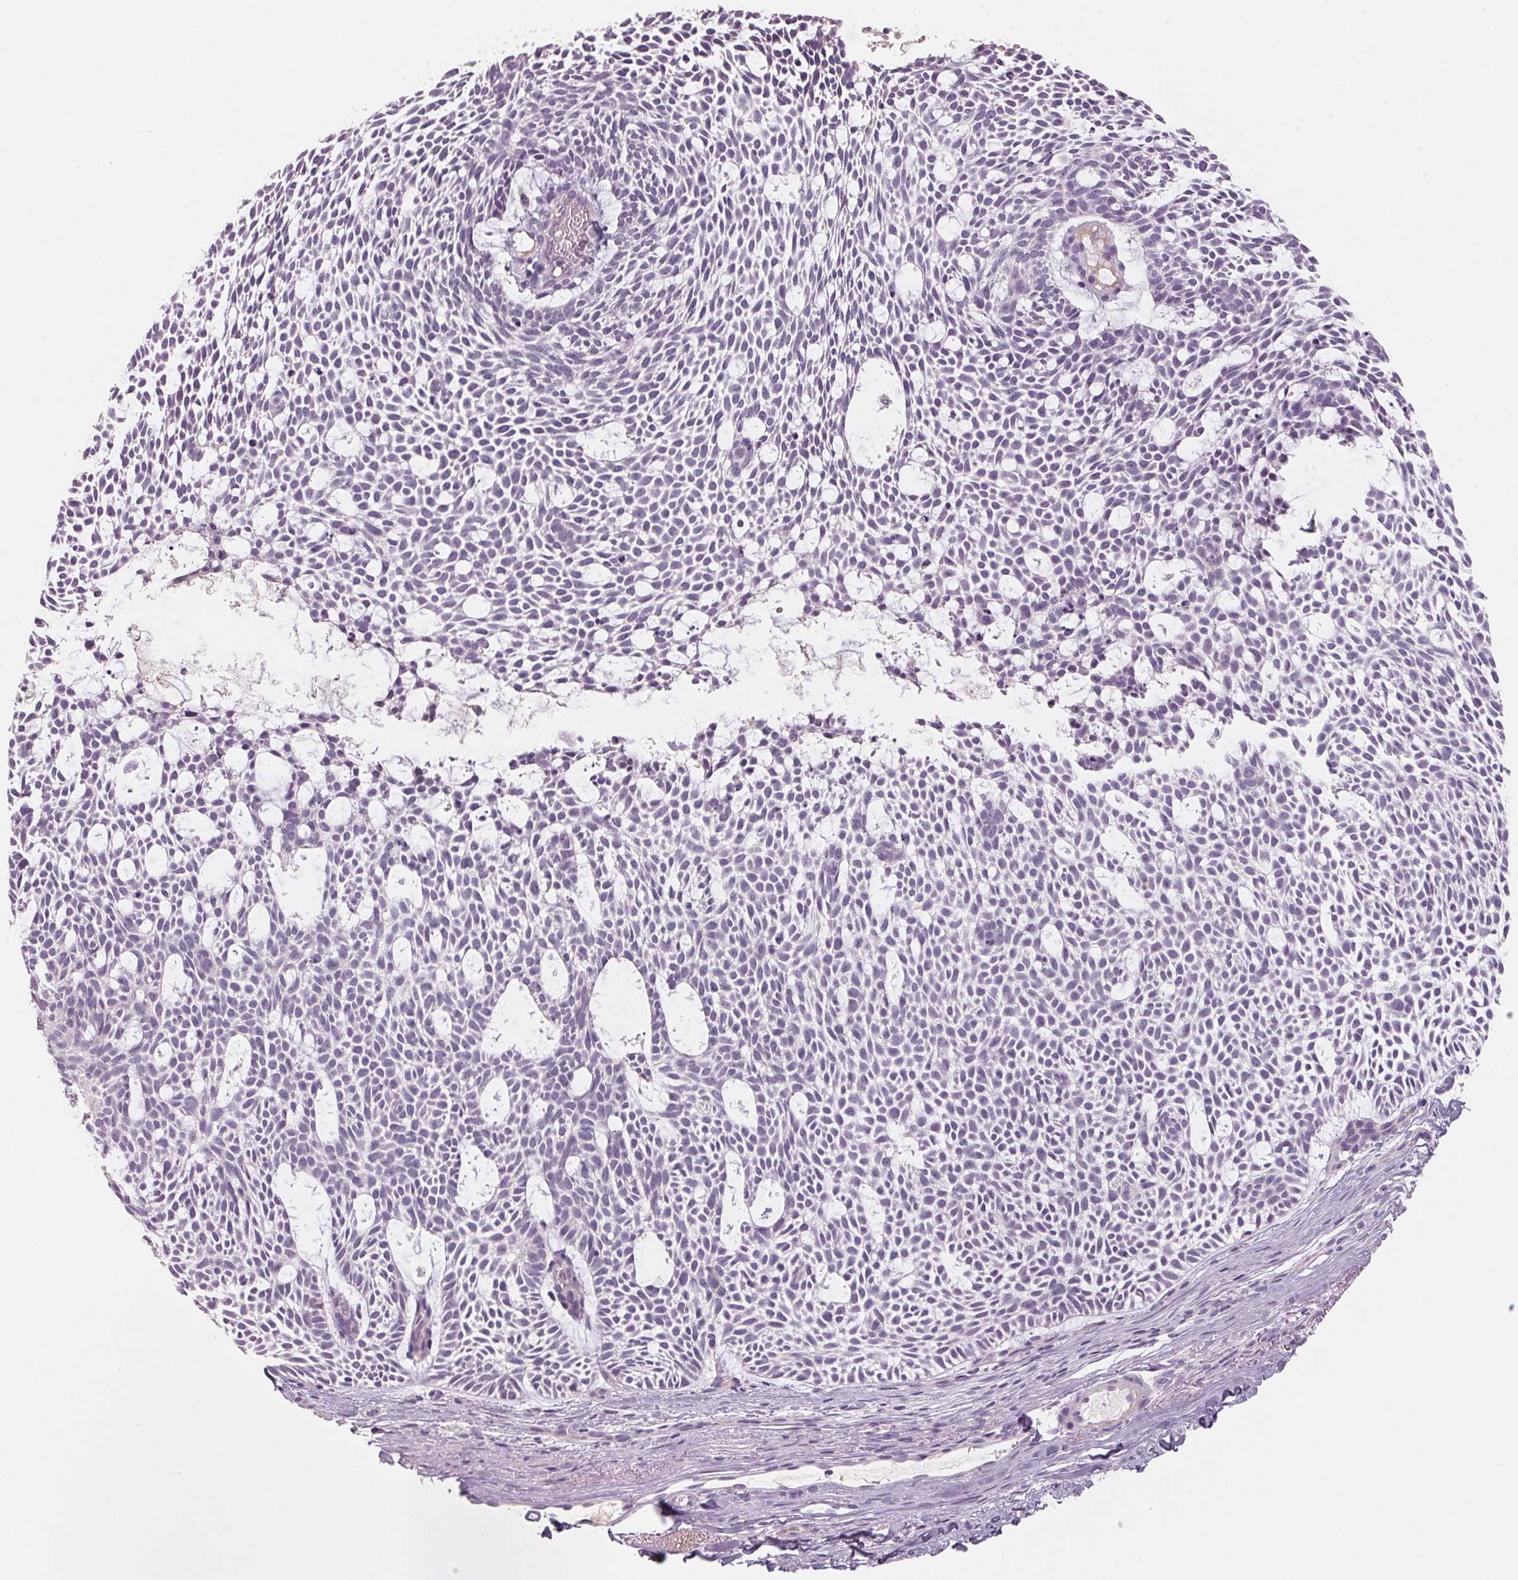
{"staining": {"intensity": "negative", "quantity": "none", "location": "none"}, "tissue": "skin cancer", "cell_type": "Tumor cells", "image_type": "cancer", "snomed": [{"axis": "morphology", "description": "Basal cell carcinoma"}, {"axis": "topography", "description": "Skin"}], "caption": "This is an immunohistochemistry (IHC) image of skin cancer. There is no staining in tumor cells.", "gene": "ADAM20", "patient": {"sex": "male", "age": 83}}